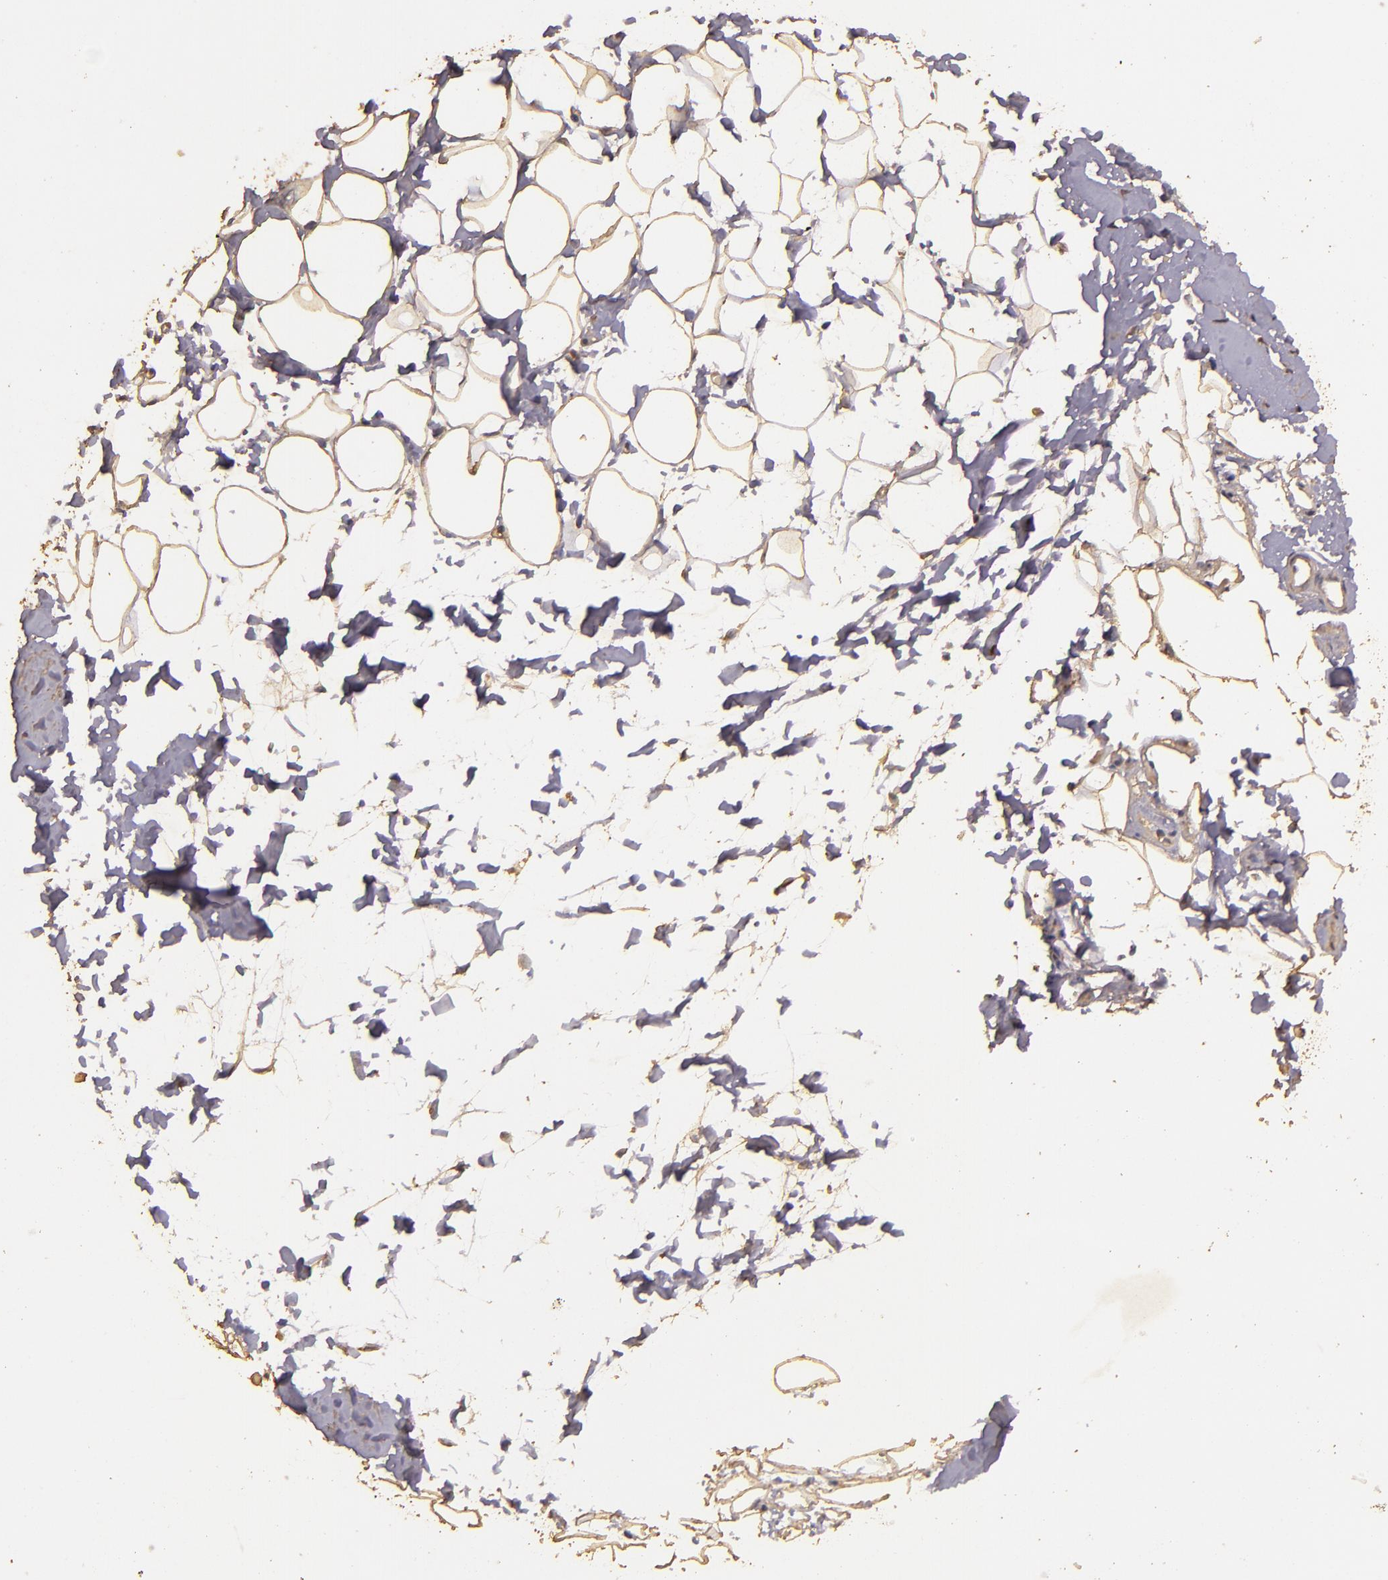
{"staining": {"intensity": "moderate", "quantity": ">75%", "location": "cytoplasmic/membranous"}, "tissue": "adipose tissue", "cell_type": "Adipocytes", "image_type": "normal", "snomed": [{"axis": "morphology", "description": "Normal tissue, NOS"}, {"axis": "morphology", "description": "Fibrosis, NOS"}, {"axis": "topography", "description": "Breast"}], "caption": "Protein expression analysis of normal adipose tissue shows moderate cytoplasmic/membranous positivity in about >75% of adipocytes.", "gene": "BCL2L13", "patient": {"sex": "female", "age": 24}}